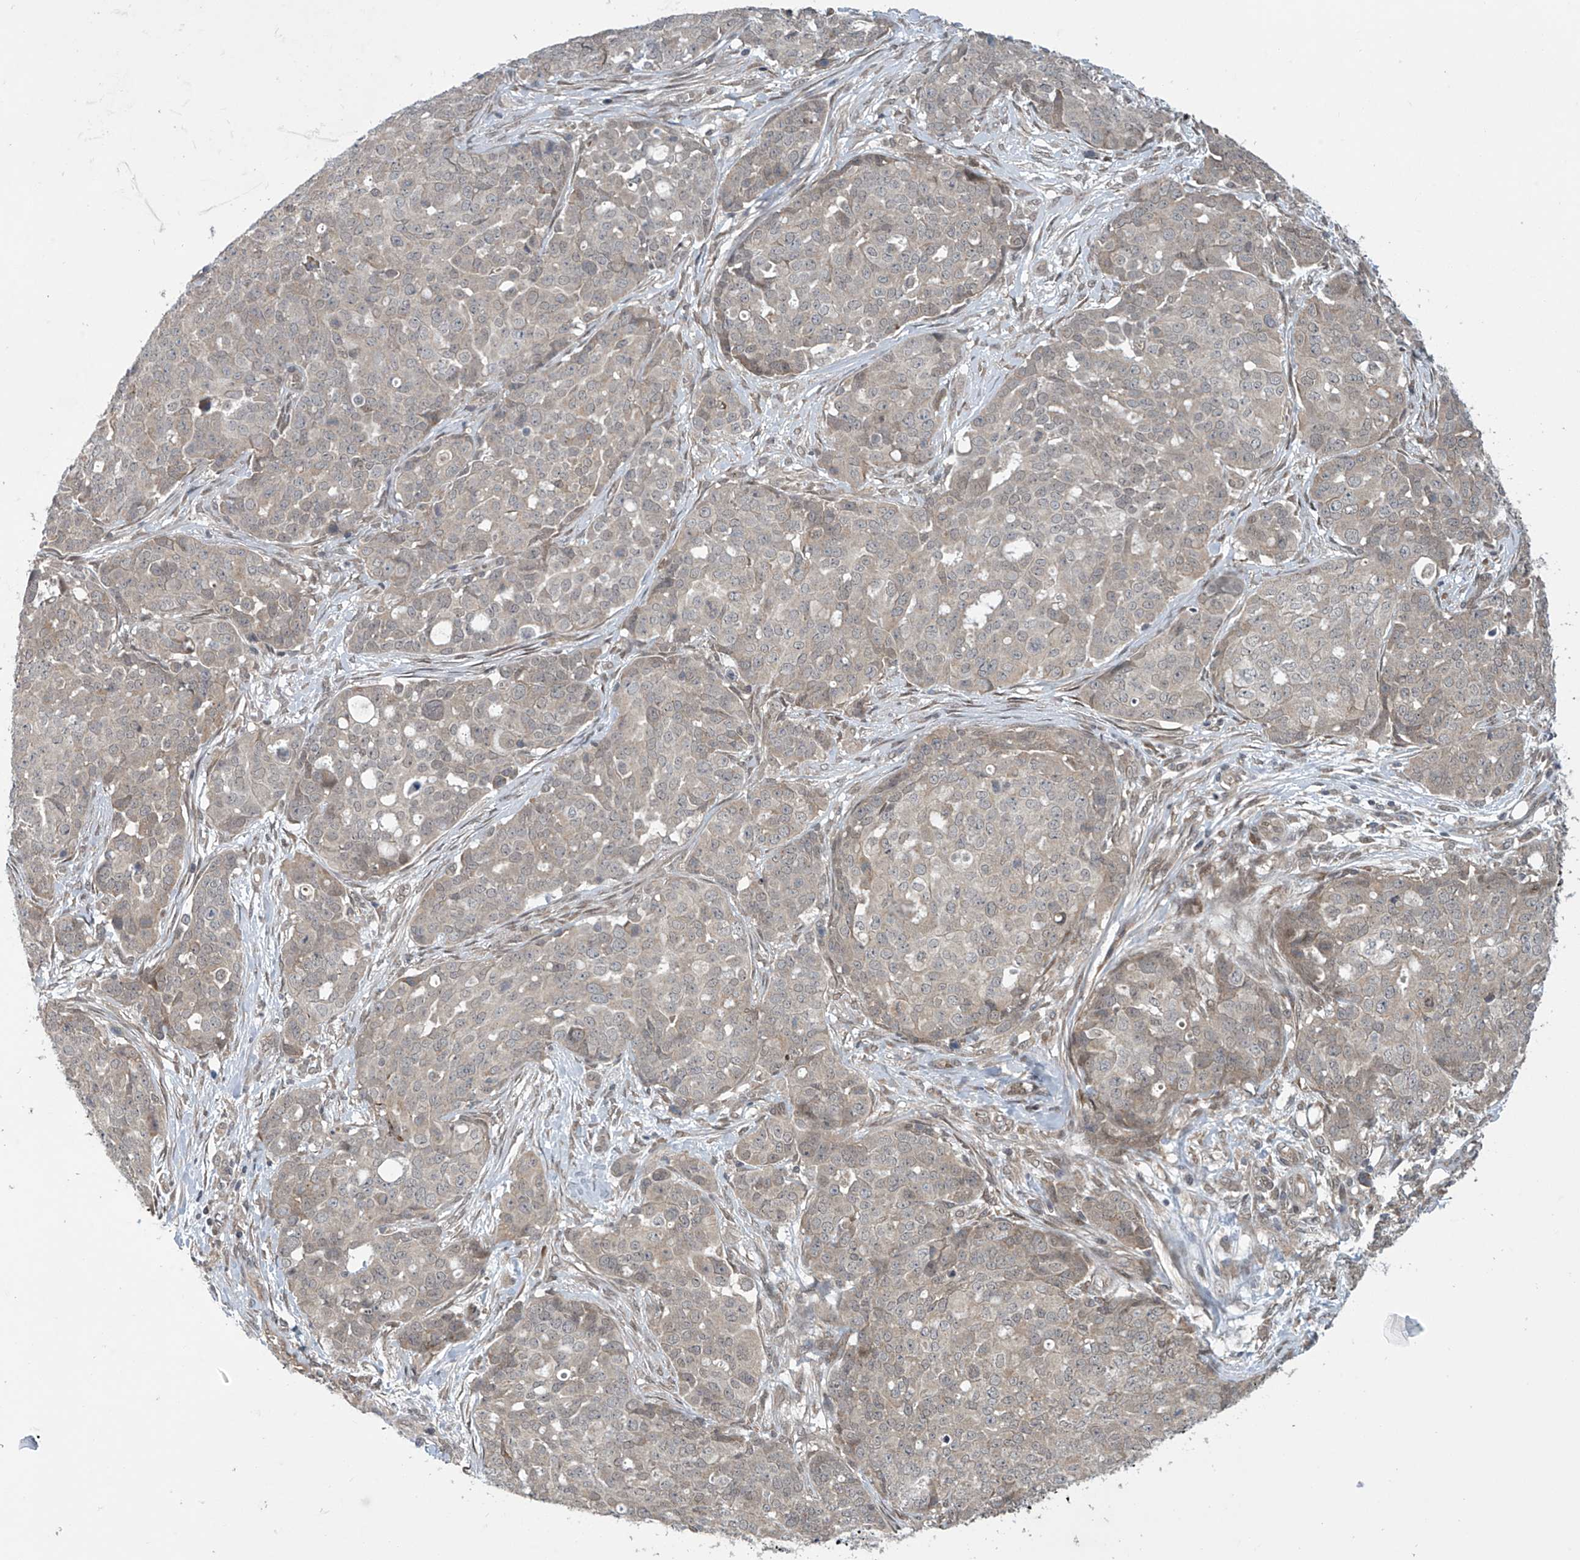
{"staining": {"intensity": "weak", "quantity": "<25%", "location": "cytoplasmic/membranous"}, "tissue": "ovarian cancer", "cell_type": "Tumor cells", "image_type": "cancer", "snomed": [{"axis": "morphology", "description": "Cystadenocarcinoma, serous, NOS"}, {"axis": "topography", "description": "Soft tissue"}, {"axis": "topography", "description": "Ovary"}], "caption": "Tumor cells are negative for brown protein staining in ovarian serous cystadenocarcinoma.", "gene": "ABHD13", "patient": {"sex": "female", "age": 57}}